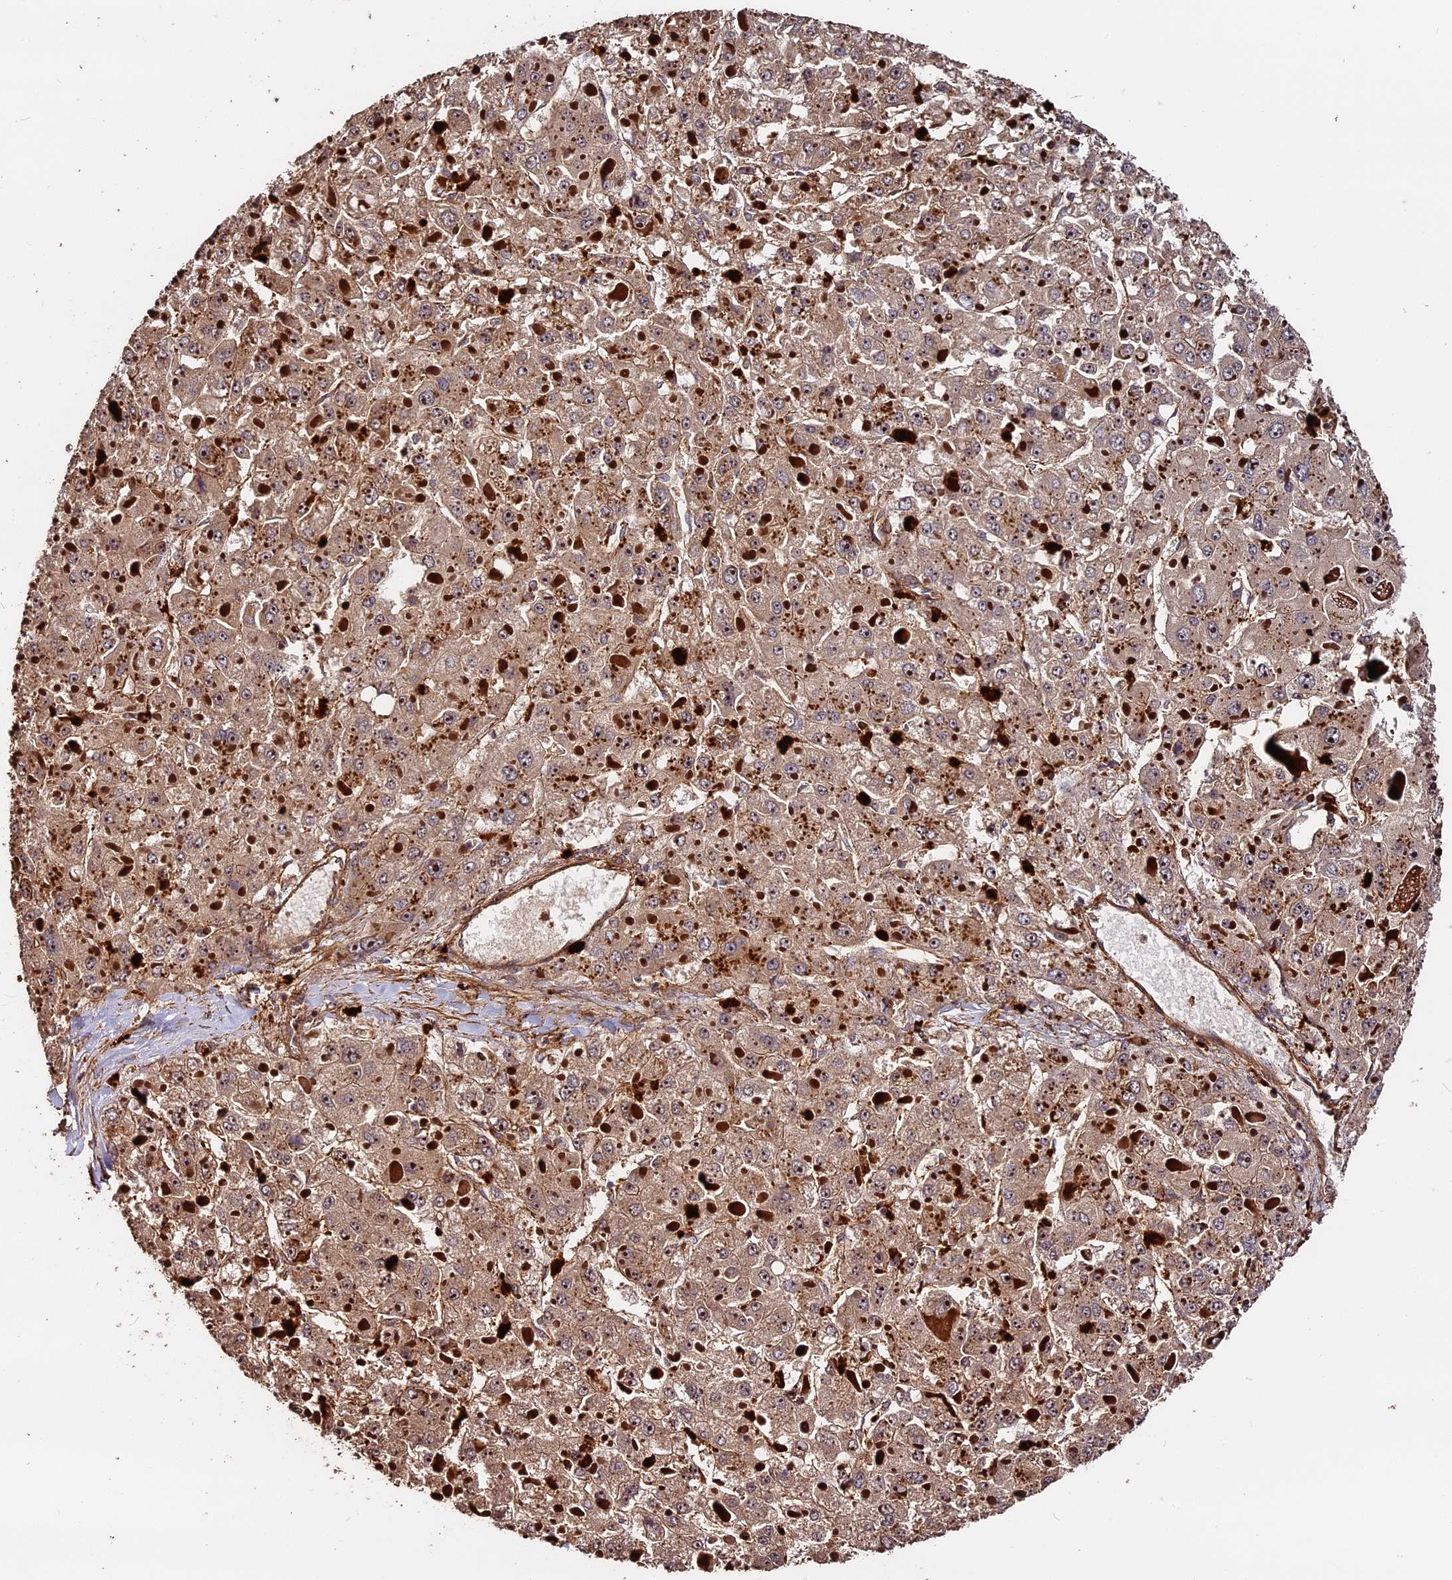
{"staining": {"intensity": "weak", "quantity": ">75%", "location": "cytoplasmic/membranous"}, "tissue": "liver cancer", "cell_type": "Tumor cells", "image_type": "cancer", "snomed": [{"axis": "morphology", "description": "Carcinoma, Hepatocellular, NOS"}, {"axis": "topography", "description": "Liver"}], "caption": "Immunohistochemical staining of hepatocellular carcinoma (liver) shows low levels of weak cytoplasmic/membranous expression in approximately >75% of tumor cells. The staining was performed using DAB (3,3'-diaminobenzidine), with brown indicating positive protein expression. Nuclei are stained blue with hematoxylin.", "gene": "MMP15", "patient": {"sex": "female", "age": 73}}